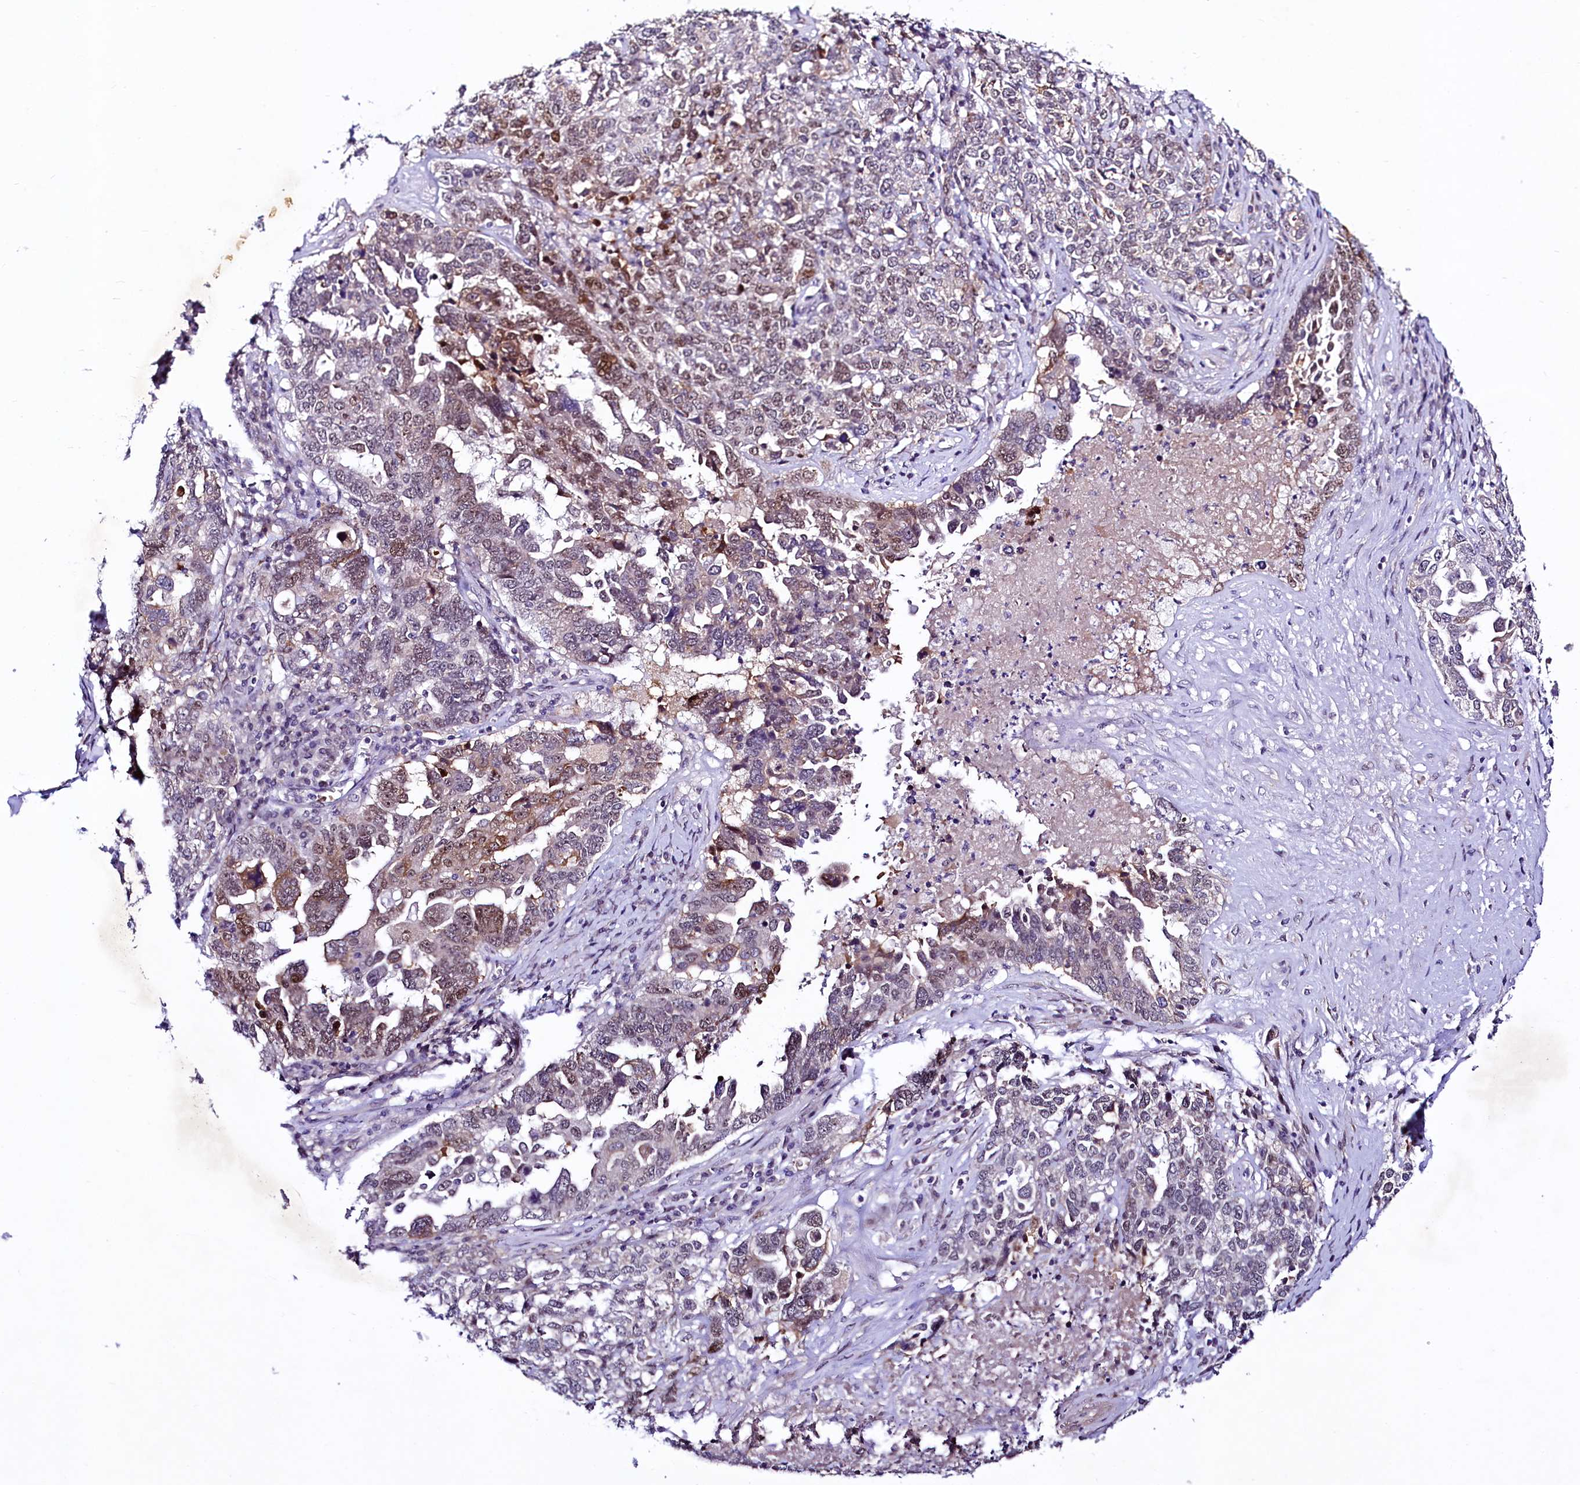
{"staining": {"intensity": "moderate", "quantity": "25%-75%", "location": "cytoplasmic/membranous,nuclear"}, "tissue": "ovarian cancer", "cell_type": "Tumor cells", "image_type": "cancer", "snomed": [{"axis": "morphology", "description": "Carcinoma, endometroid"}, {"axis": "topography", "description": "Ovary"}], "caption": "Protein expression analysis of human ovarian endometroid carcinoma reveals moderate cytoplasmic/membranous and nuclear positivity in approximately 25%-75% of tumor cells.", "gene": "LEUTX", "patient": {"sex": "female", "age": 62}}